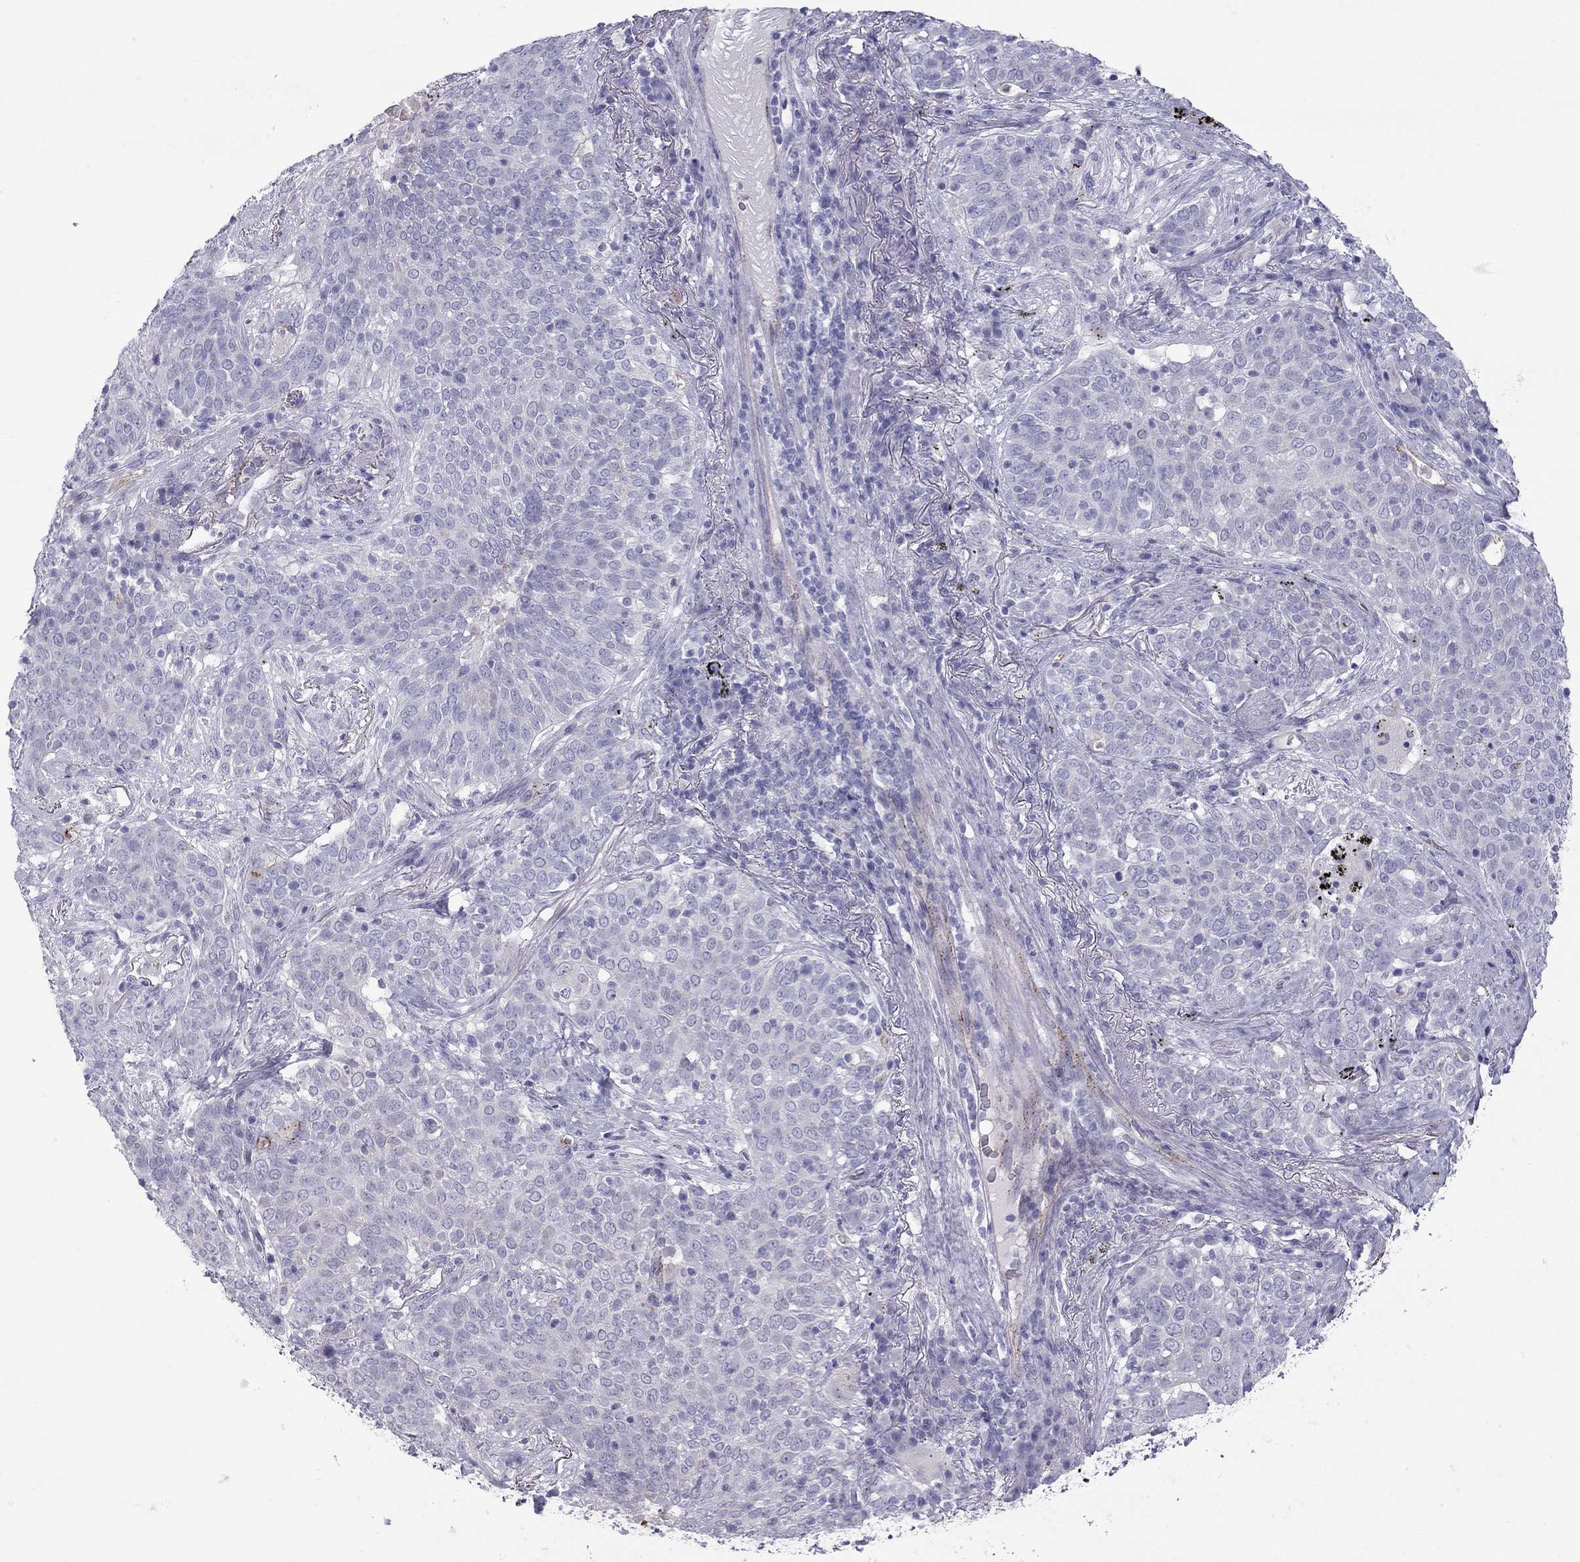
{"staining": {"intensity": "negative", "quantity": "none", "location": "none"}, "tissue": "lung cancer", "cell_type": "Tumor cells", "image_type": "cancer", "snomed": [{"axis": "morphology", "description": "Squamous cell carcinoma, NOS"}, {"axis": "topography", "description": "Lung"}], "caption": "Micrograph shows no significant protein positivity in tumor cells of squamous cell carcinoma (lung).", "gene": "TDRD6", "patient": {"sex": "male", "age": 82}}